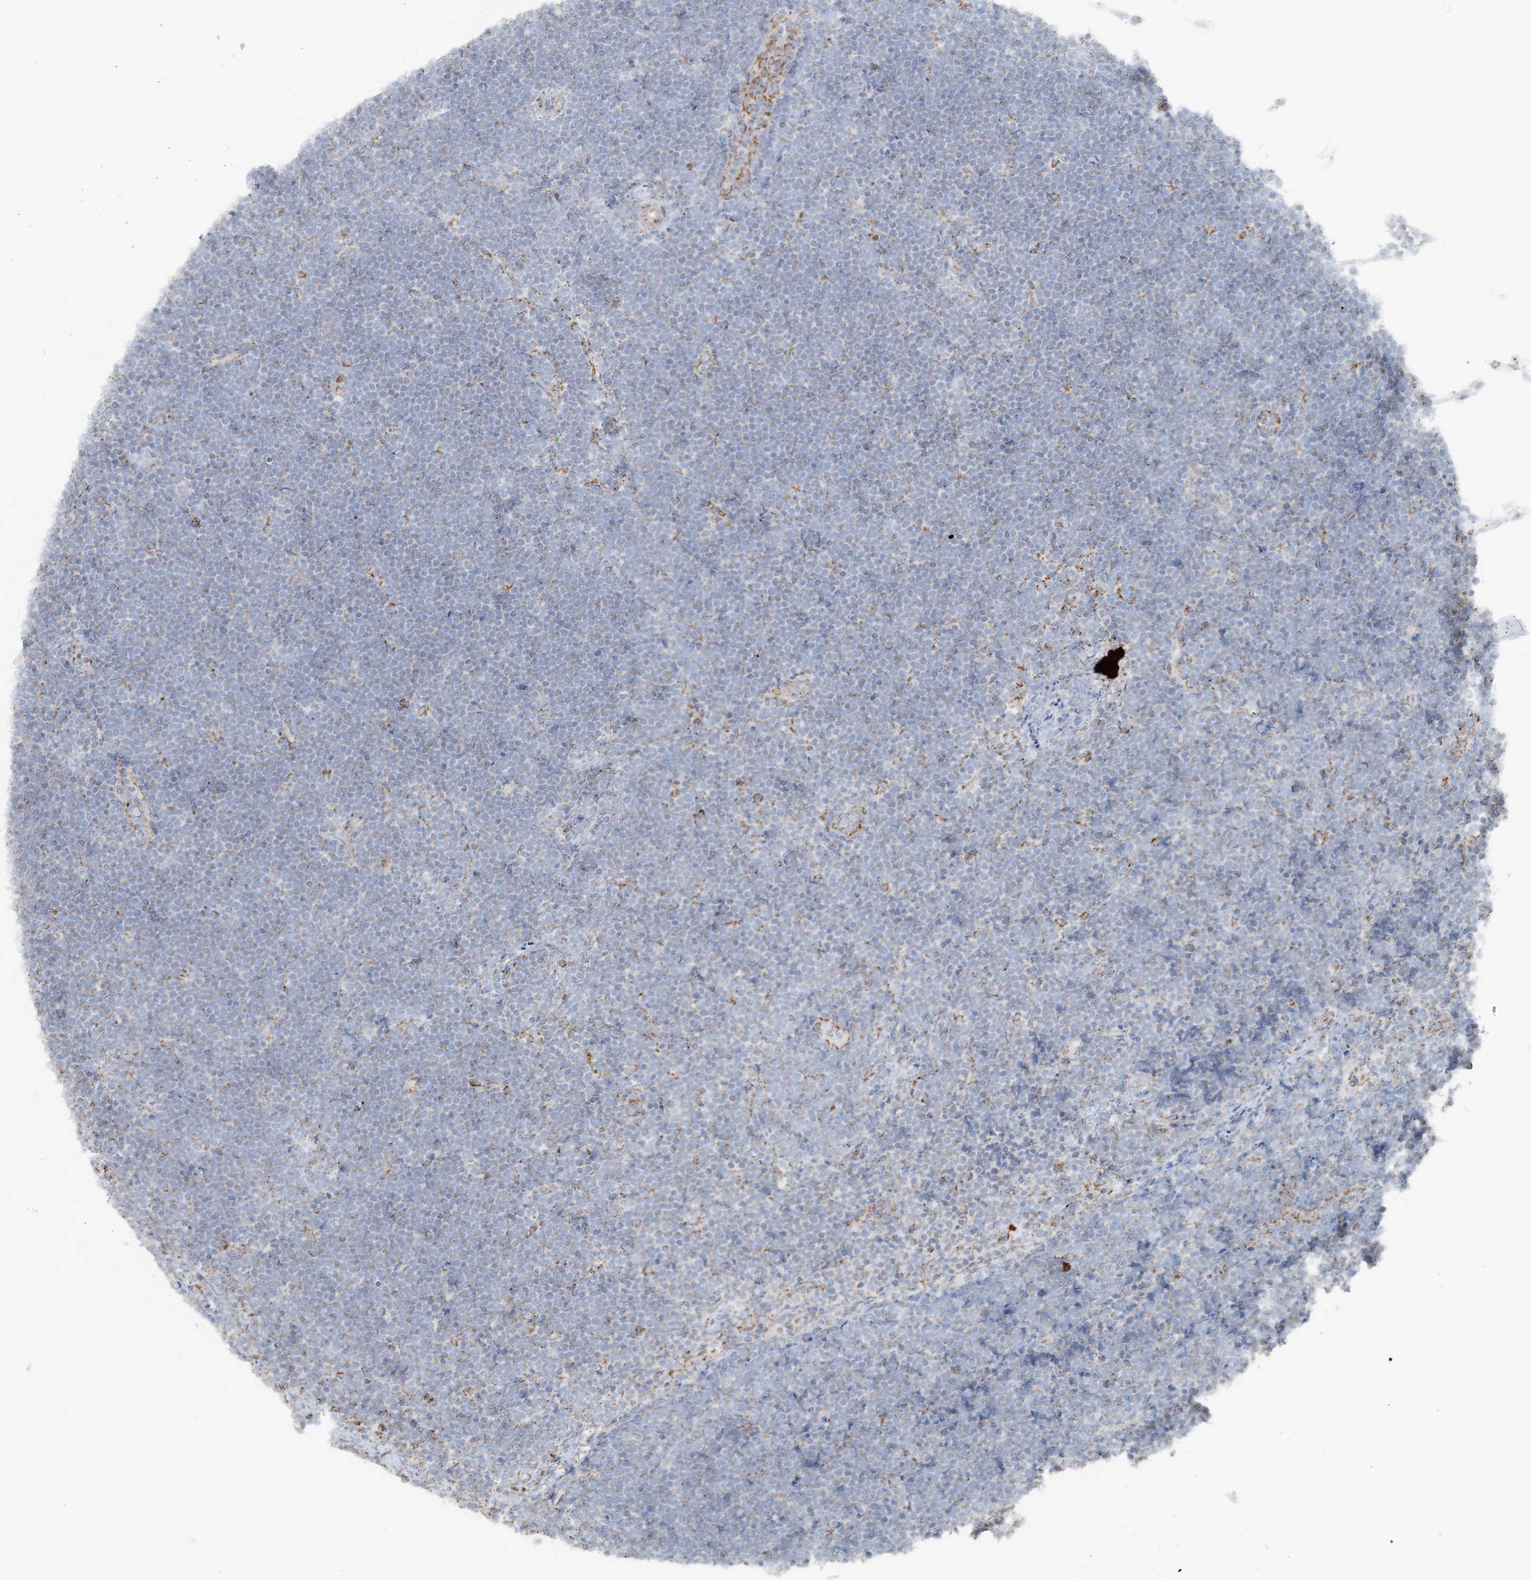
{"staining": {"intensity": "negative", "quantity": "none", "location": "none"}, "tissue": "lymphoma", "cell_type": "Tumor cells", "image_type": "cancer", "snomed": [{"axis": "morphology", "description": "Malignant lymphoma, non-Hodgkin's type, High grade"}, {"axis": "topography", "description": "Lymph node"}], "caption": "Malignant lymphoma, non-Hodgkin's type (high-grade) was stained to show a protein in brown. There is no significant staining in tumor cells.", "gene": "PCCB", "patient": {"sex": "male", "age": 13}}